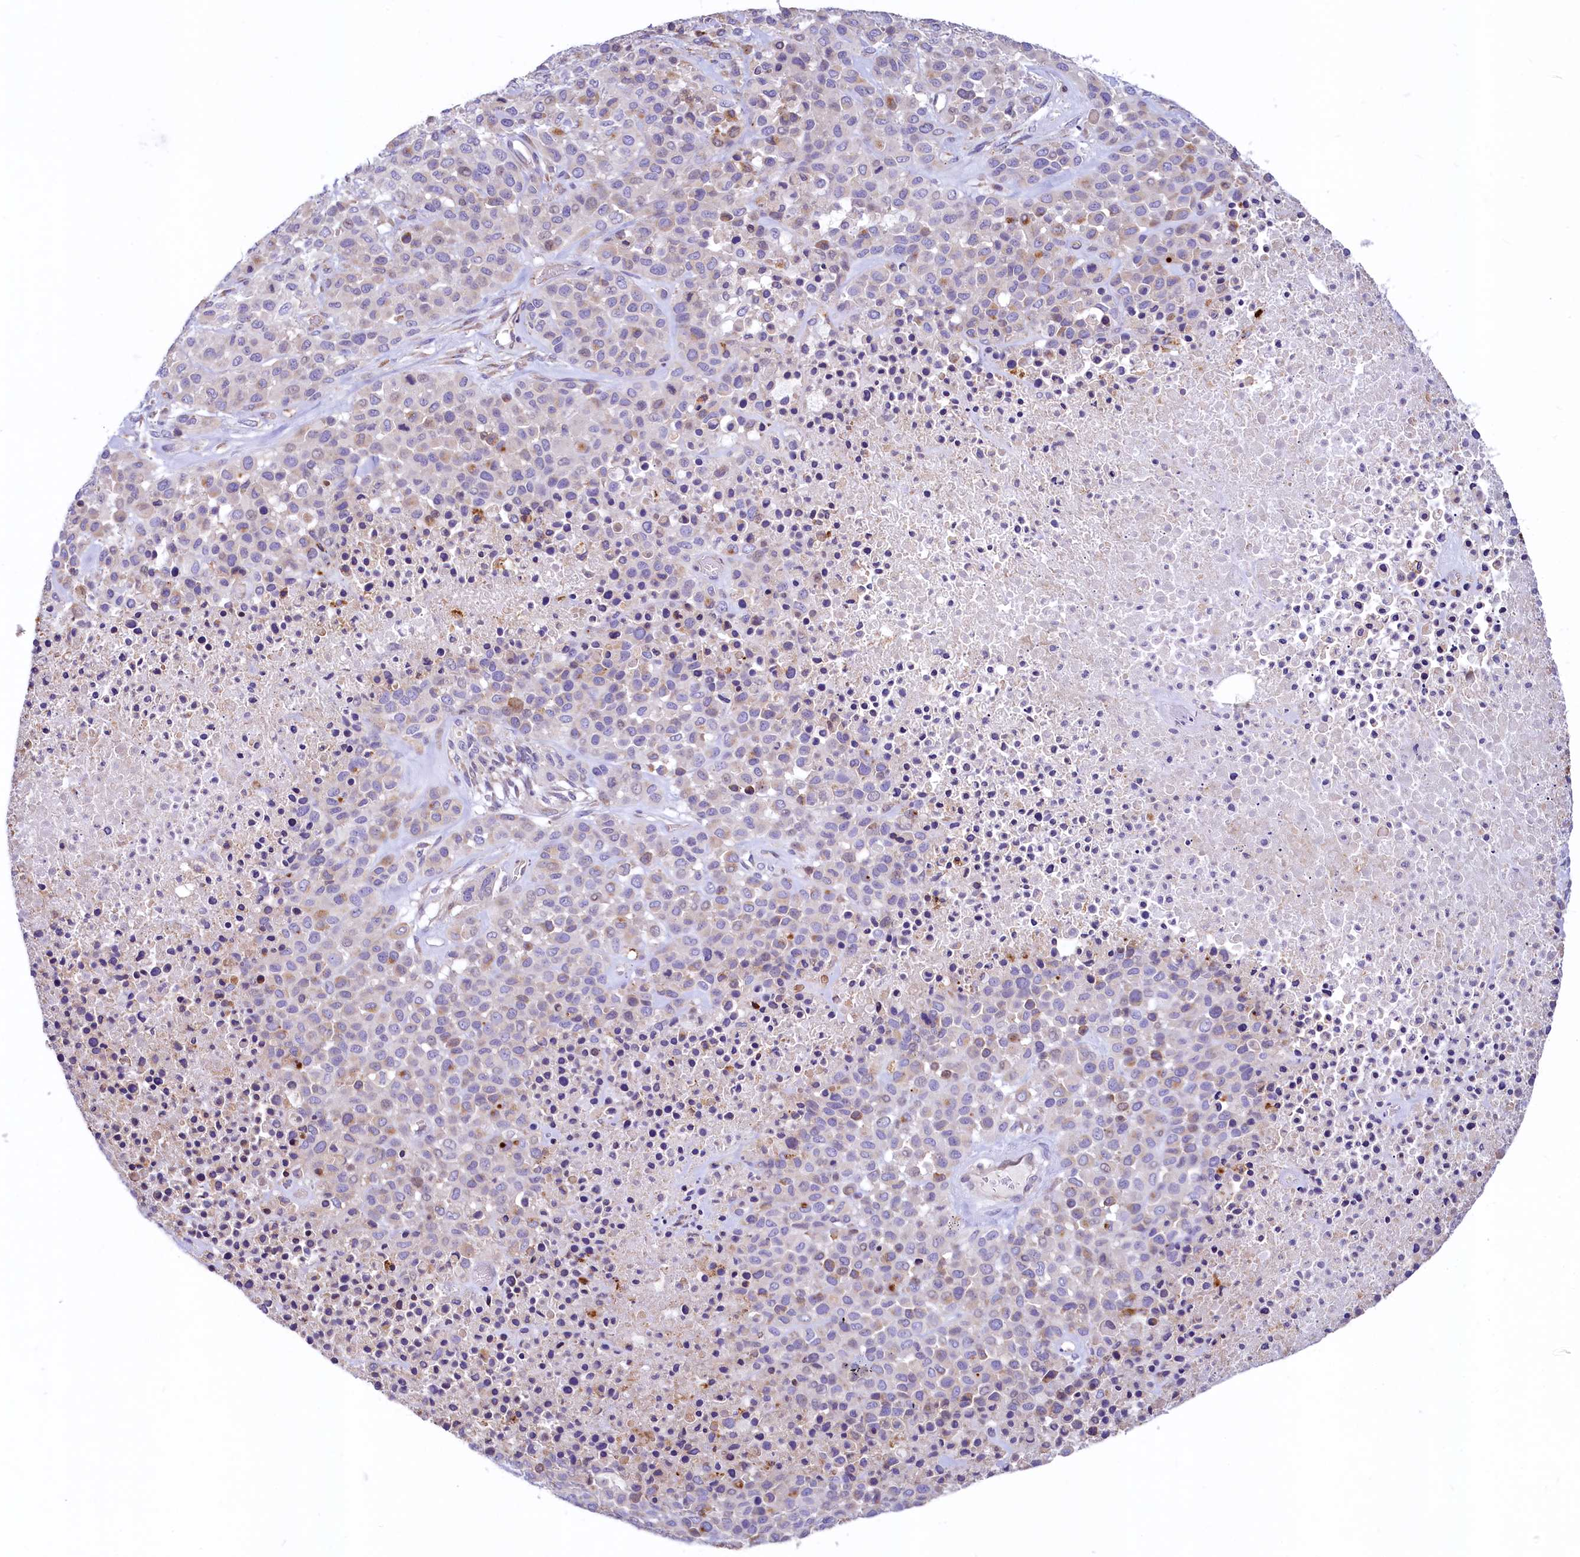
{"staining": {"intensity": "negative", "quantity": "none", "location": "none"}, "tissue": "melanoma", "cell_type": "Tumor cells", "image_type": "cancer", "snomed": [{"axis": "morphology", "description": "Malignant melanoma, Metastatic site"}, {"axis": "topography", "description": "Skin"}], "caption": "High magnification brightfield microscopy of melanoma stained with DAB (3,3'-diaminobenzidine) (brown) and counterstained with hematoxylin (blue): tumor cells show no significant staining.", "gene": "HPS6", "patient": {"sex": "female", "age": 81}}